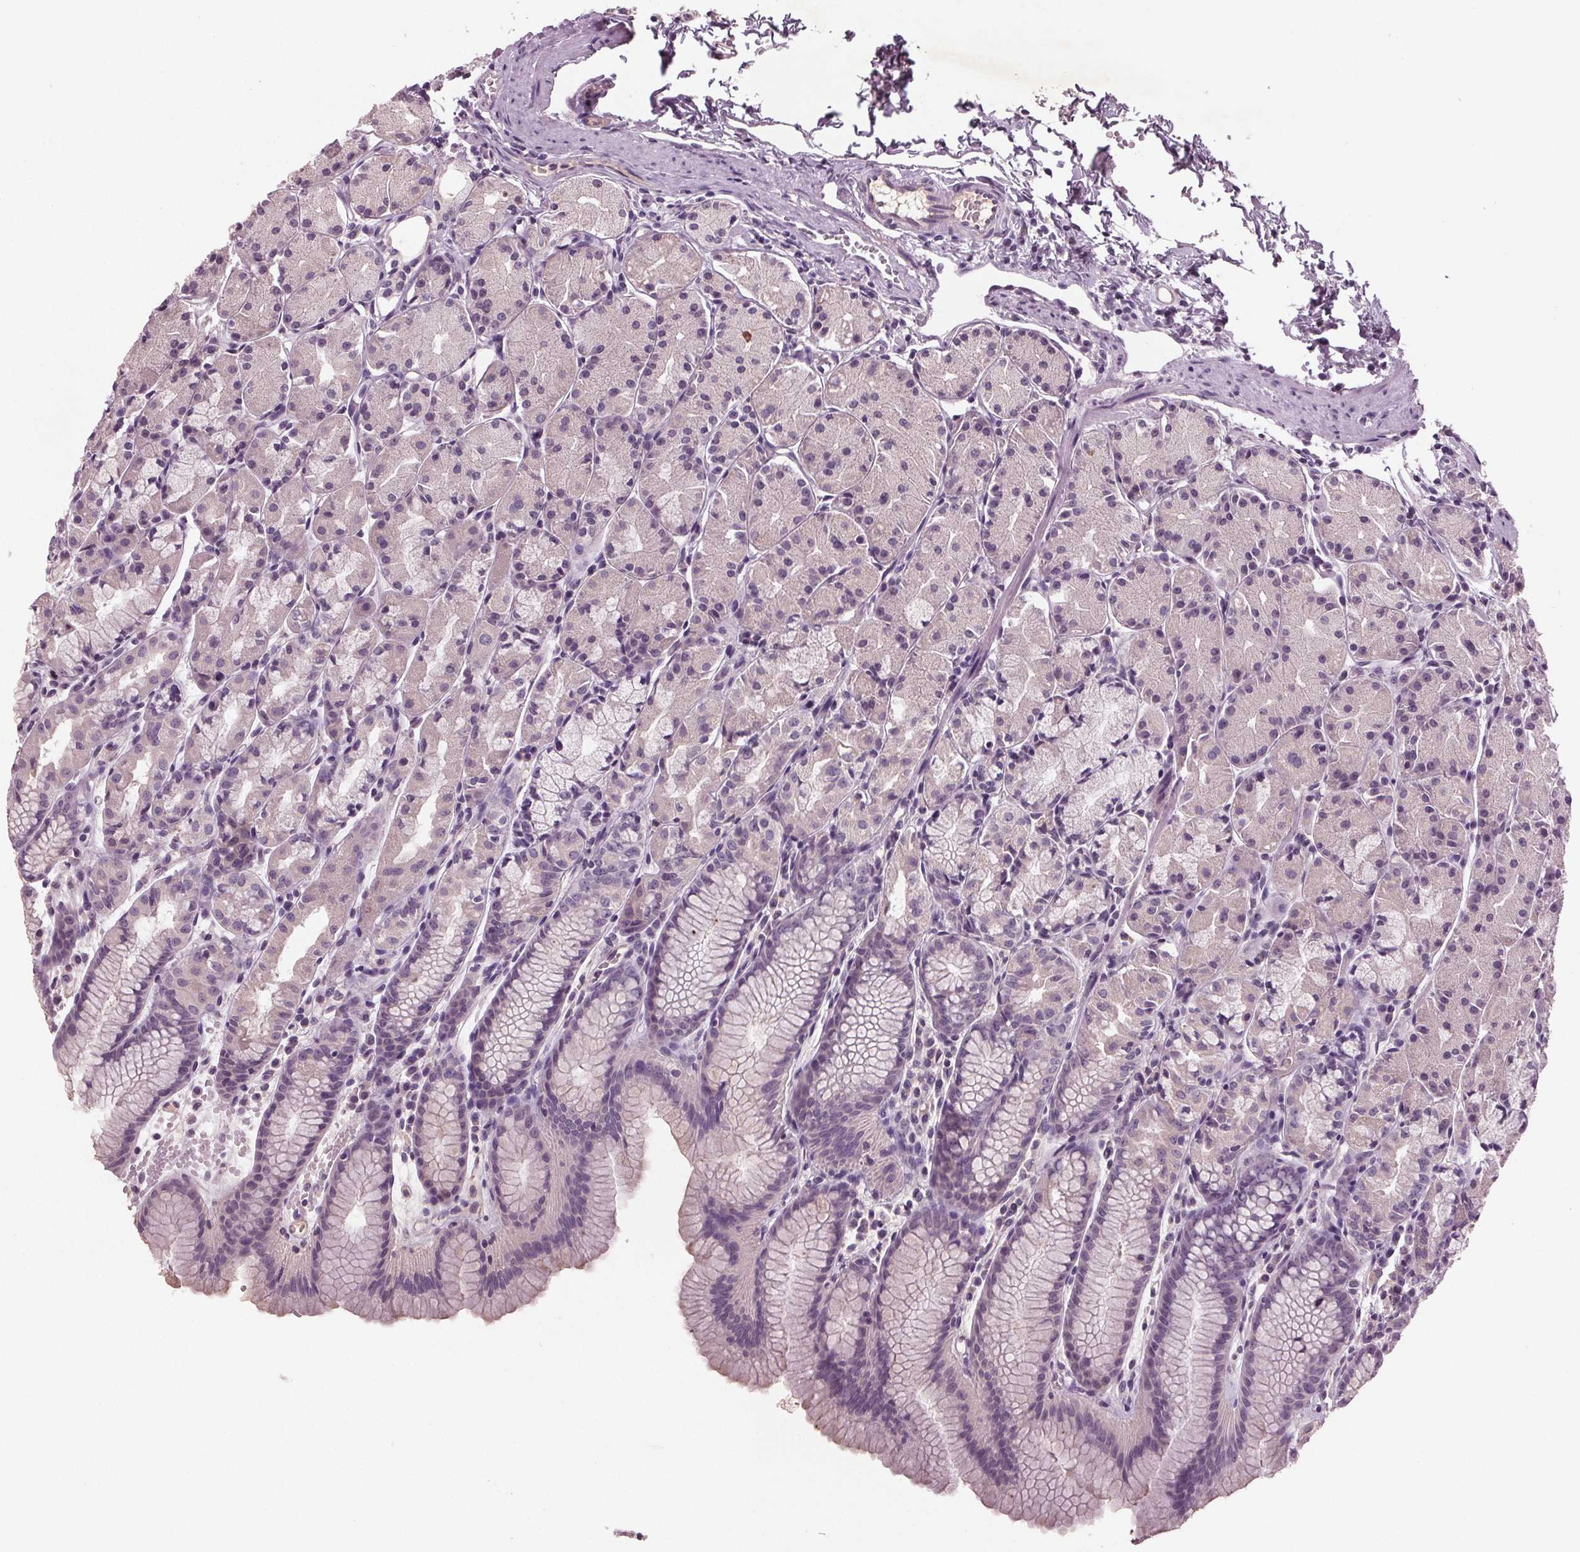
{"staining": {"intensity": "negative", "quantity": "none", "location": "none"}, "tissue": "stomach", "cell_type": "Glandular cells", "image_type": "normal", "snomed": [{"axis": "morphology", "description": "Normal tissue, NOS"}, {"axis": "topography", "description": "Stomach, upper"}], "caption": "Stomach stained for a protein using IHC shows no staining glandular cells.", "gene": "BHLHE22", "patient": {"sex": "male", "age": 47}}